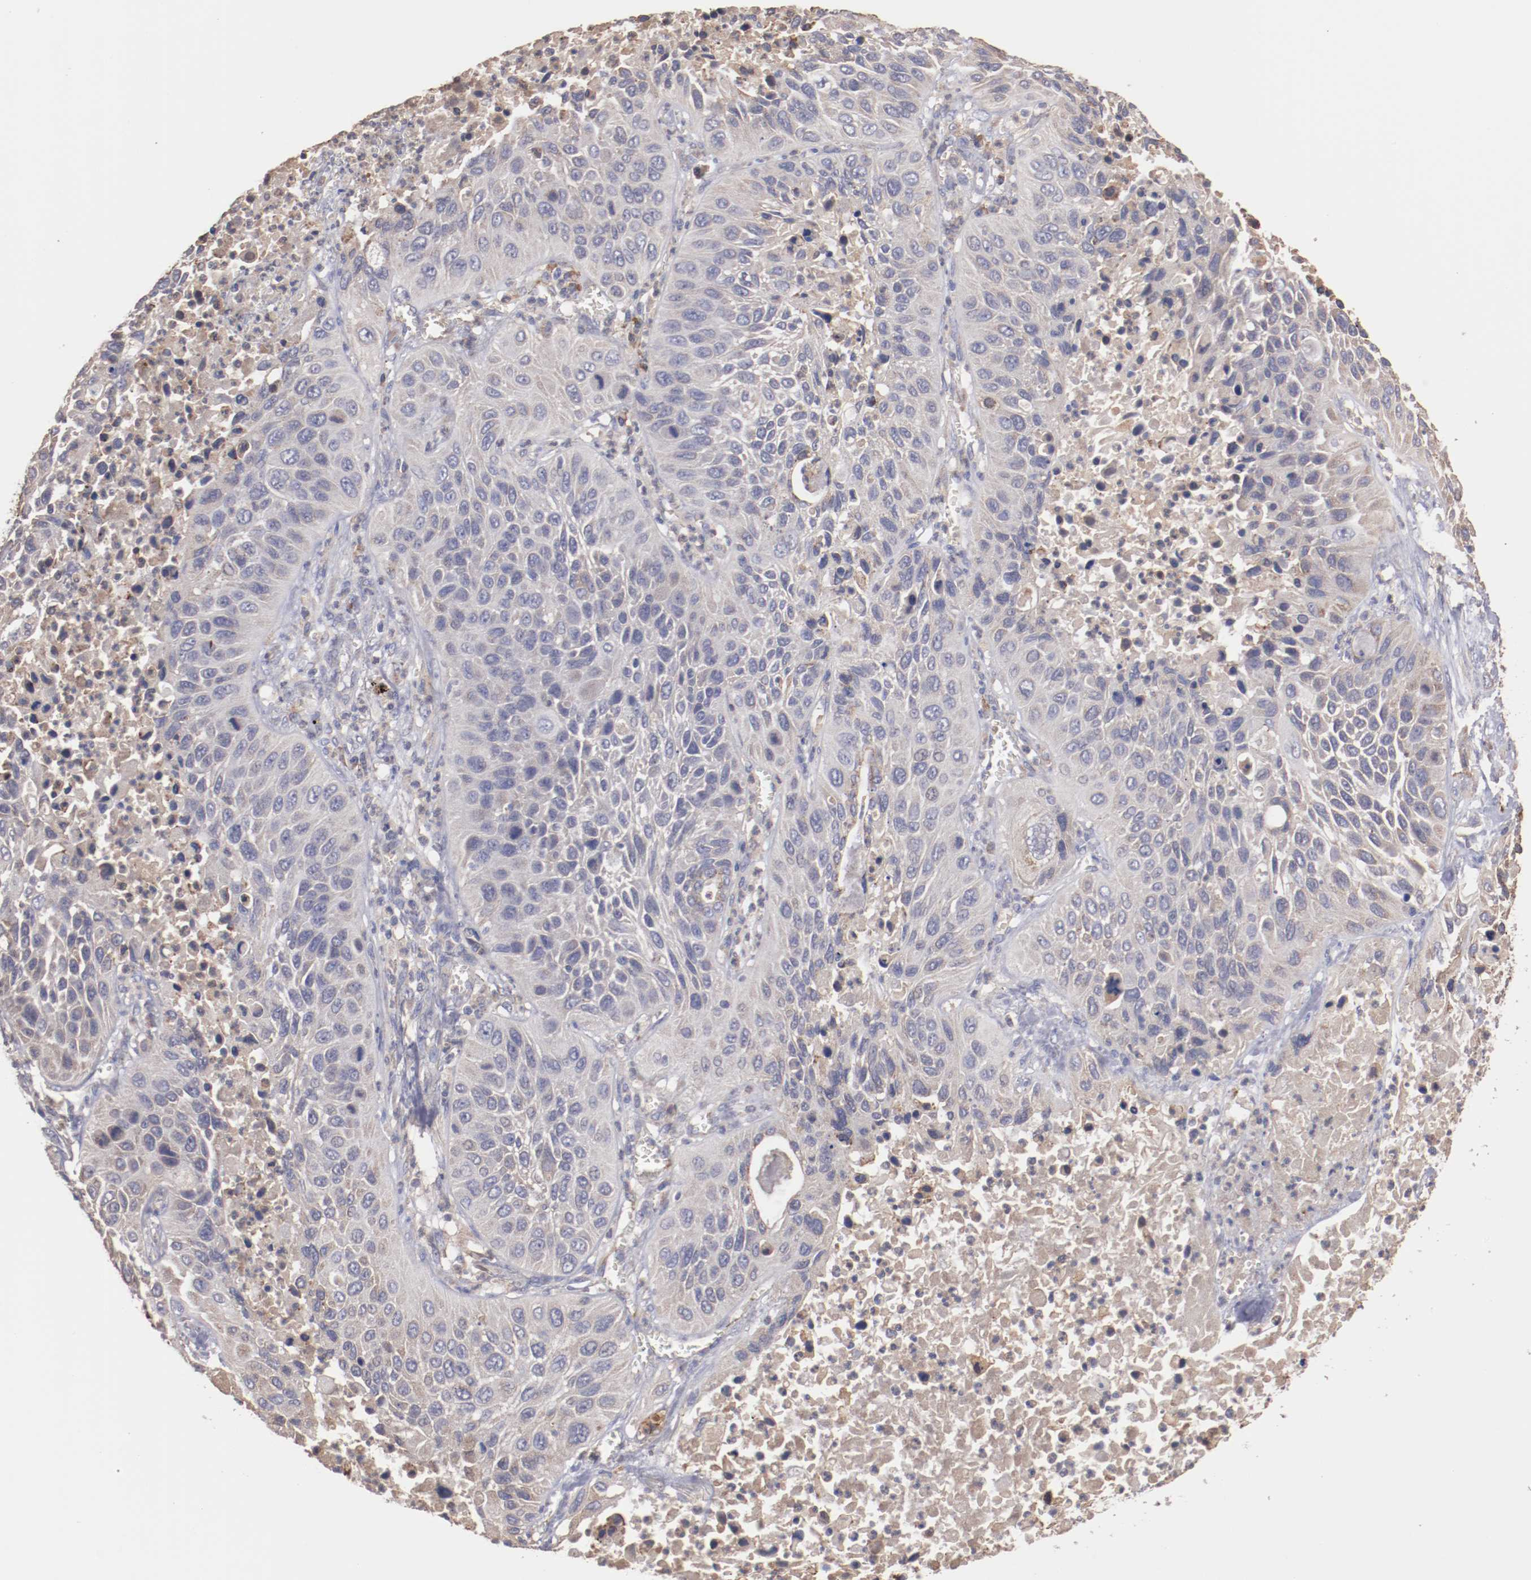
{"staining": {"intensity": "negative", "quantity": "none", "location": "none"}, "tissue": "lung cancer", "cell_type": "Tumor cells", "image_type": "cancer", "snomed": [{"axis": "morphology", "description": "Squamous cell carcinoma, NOS"}, {"axis": "topography", "description": "Lung"}], "caption": "IHC of human lung squamous cell carcinoma exhibits no staining in tumor cells.", "gene": "NFKBIE", "patient": {"sex": "female", "age": 76}}